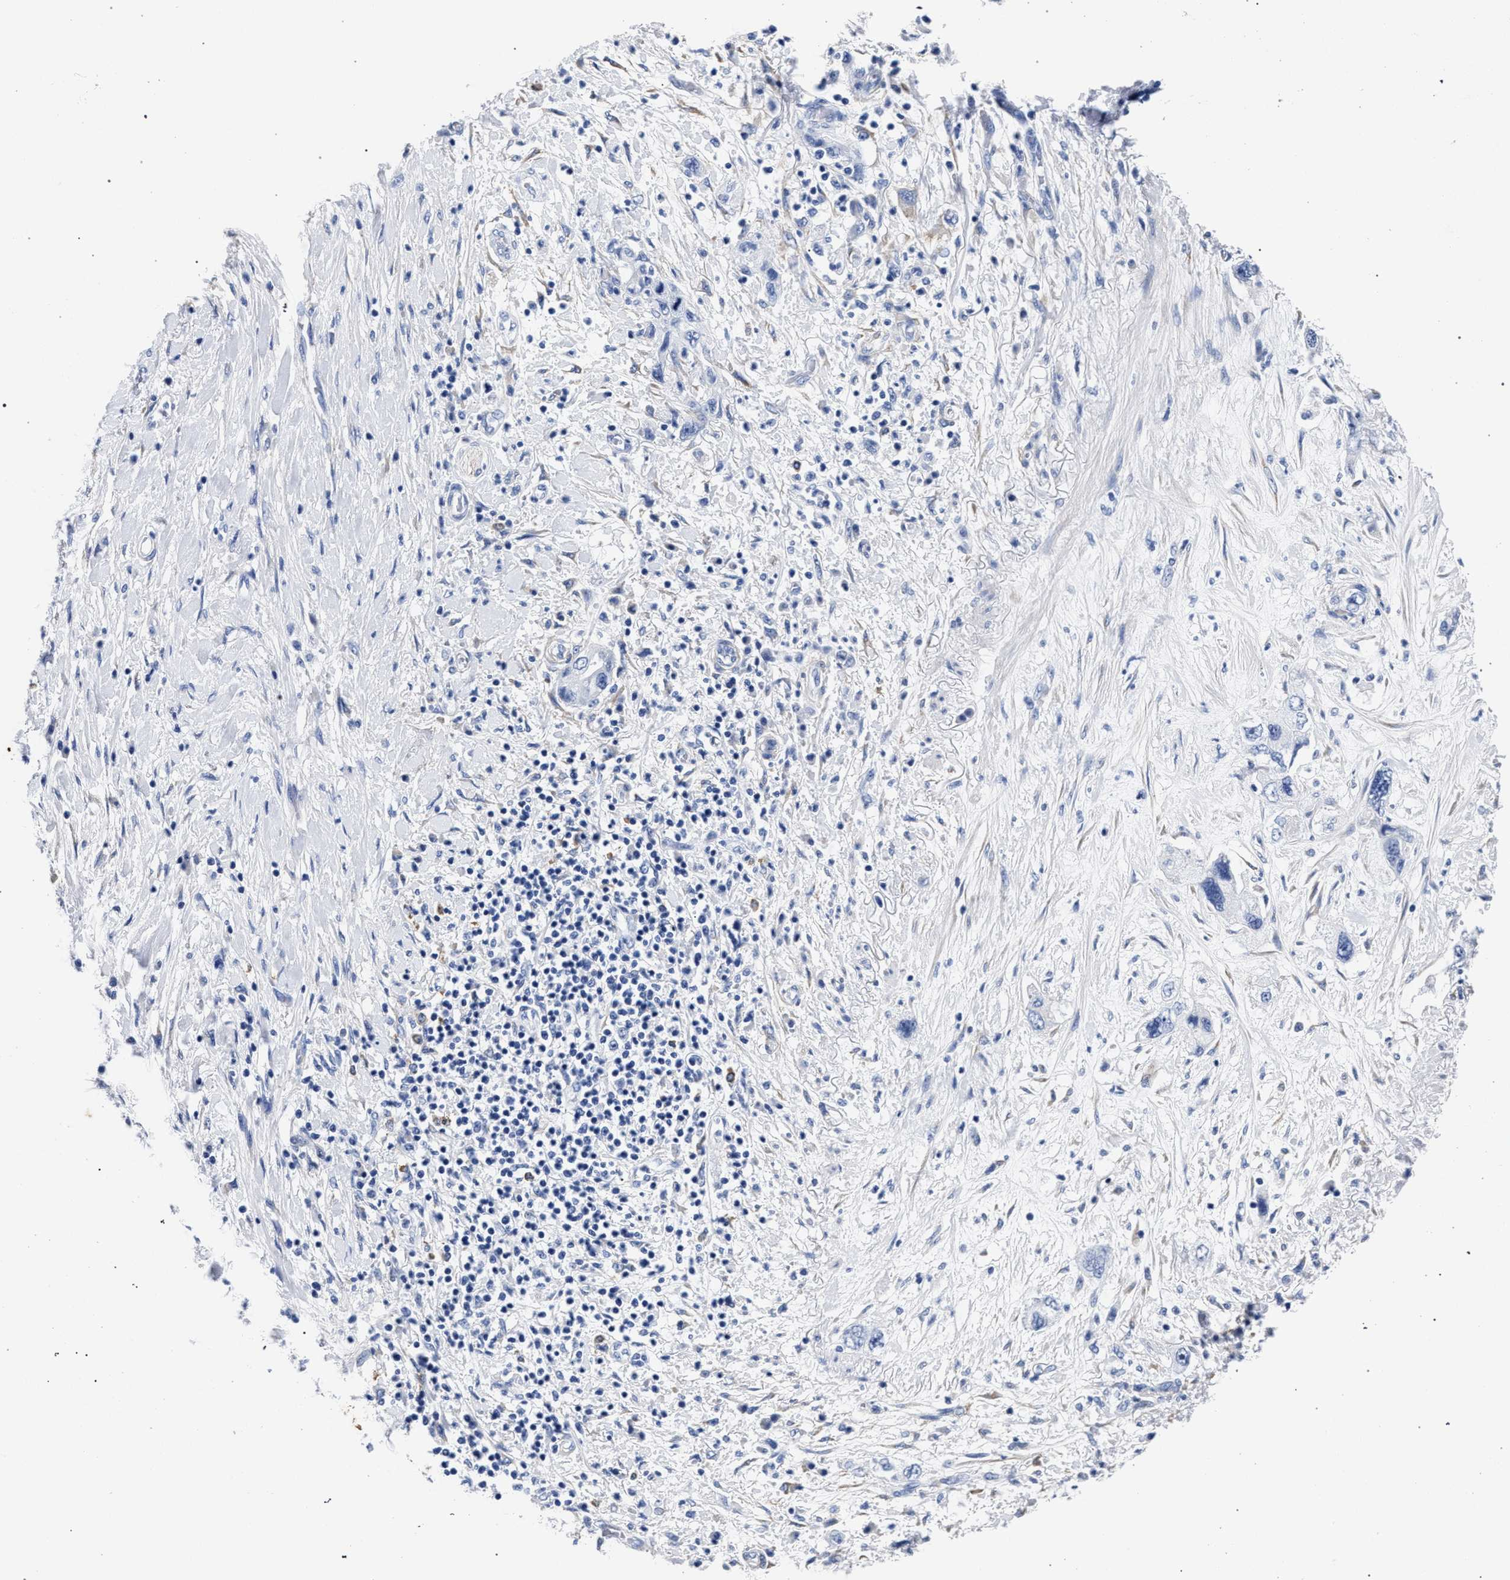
{"staining": {"intensity": "negative", "quantity": "none", "location": "none"}, "tissue": "pancreatic cancer", "cell_type": "Tumor cells", "image_type": "cancer", "snomed": [{"axis": "morphology", "description": "Adenocarcinoma, NOS"}, {"axis": "topography", "description": "Pancreas"}], "caption": "Immunohistochemistry (IHC) micrograph of human adenocarcinoma (pancreatic) stained for a protein (brown), which shows no expression in tumor cells.", "gene": "AKAP4", "patient": {"sex": "female", "age": 73}}